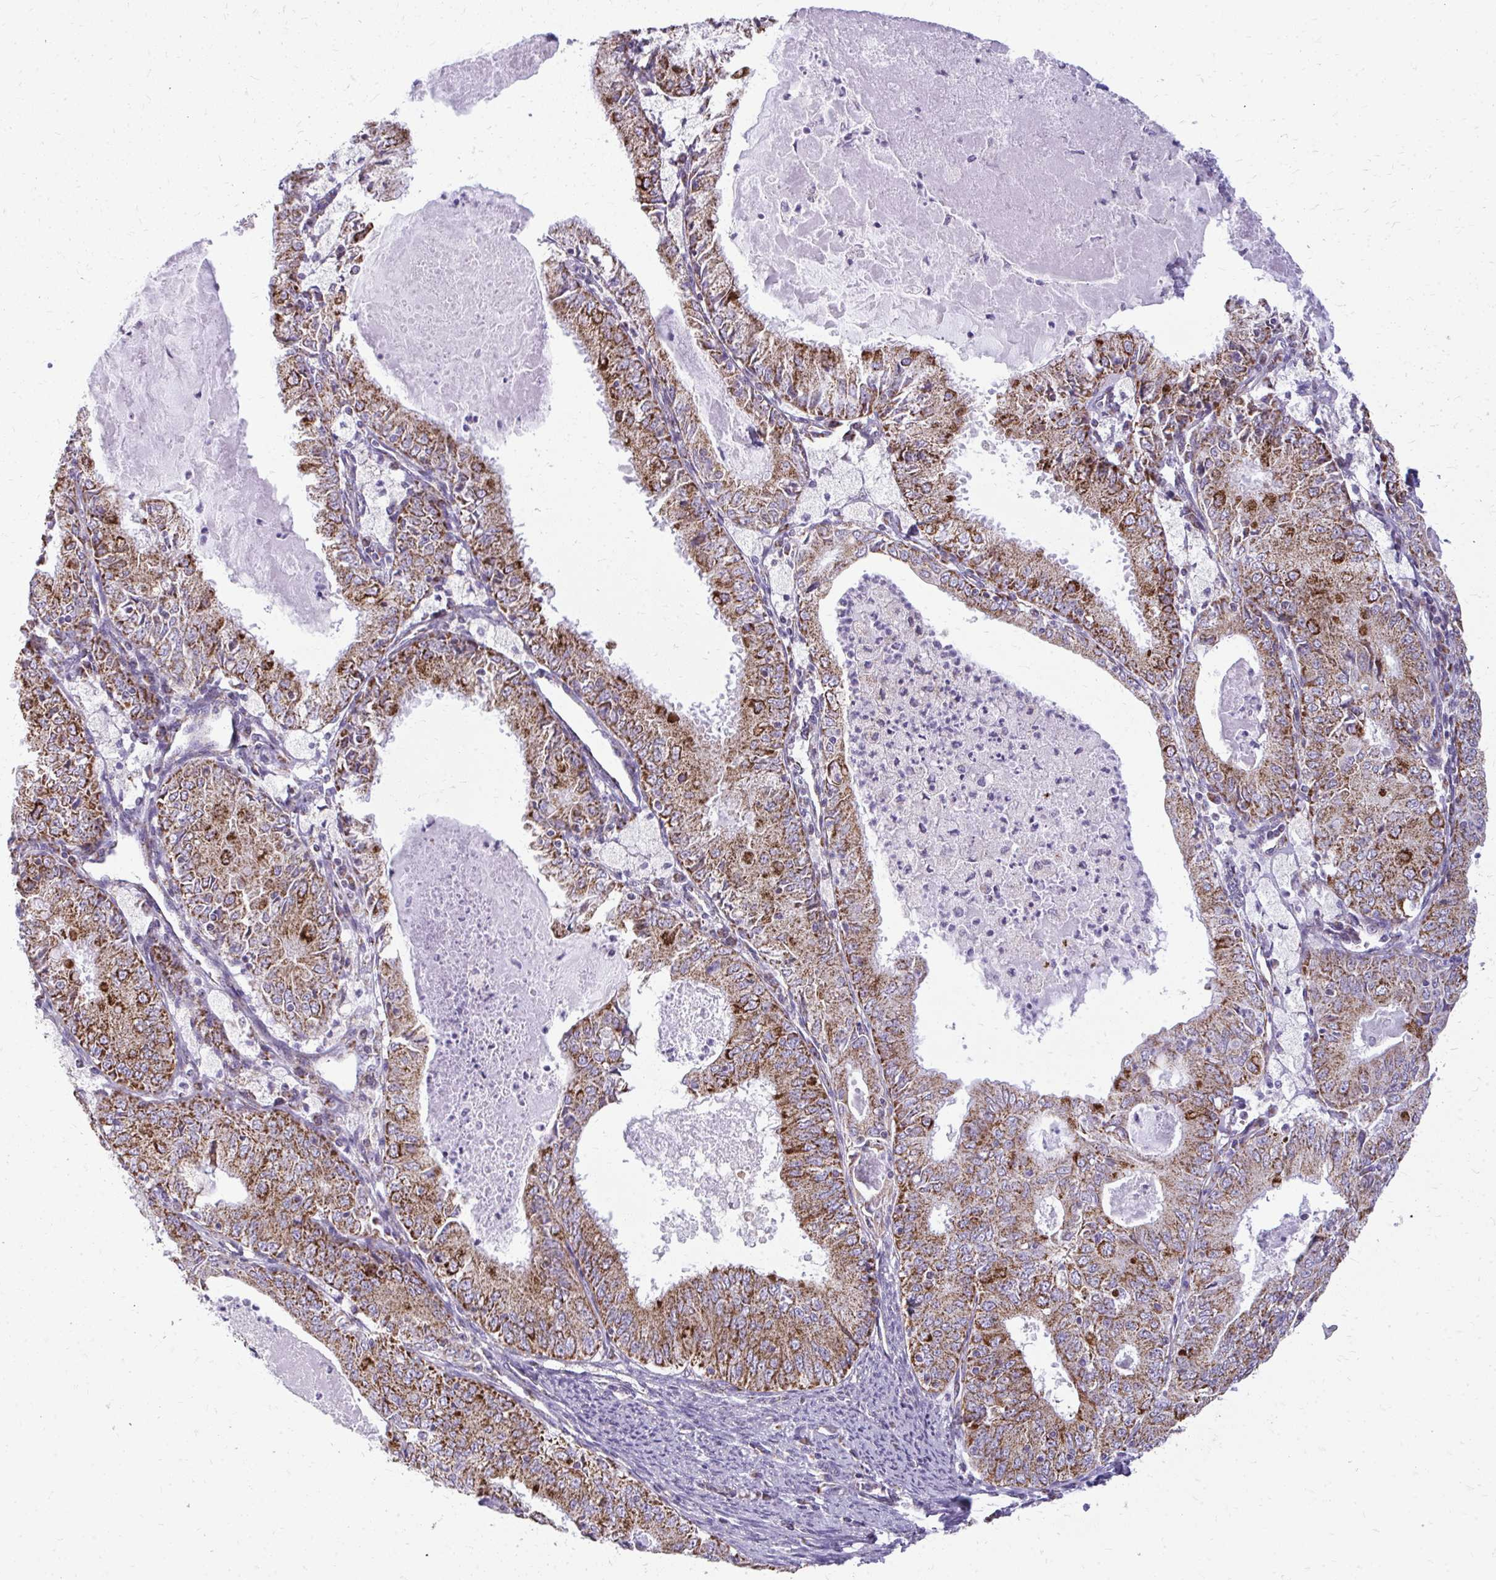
{"staining": {"intensity": "strong", "quantity": ">75%", "location": "cytoplasmic/membranous"}, "tissue": "endometrial cancer", "cell_type": "Tumor cells", "image_type": "cancer", "snomed": [{"axis": "morphology", "description": "Adenocarcinoma, NOS"}, {"axis": "topography", "description": "Endometrium"}], "caption": "A photomicrograph of endometrial cancer (adenocarcinoma) stained for a protein reveals strong cytoplasmic/membranous brown staining in tumor cells.", "gene": "IFIT1", "patient": {"sex": "female", "age": 57}}